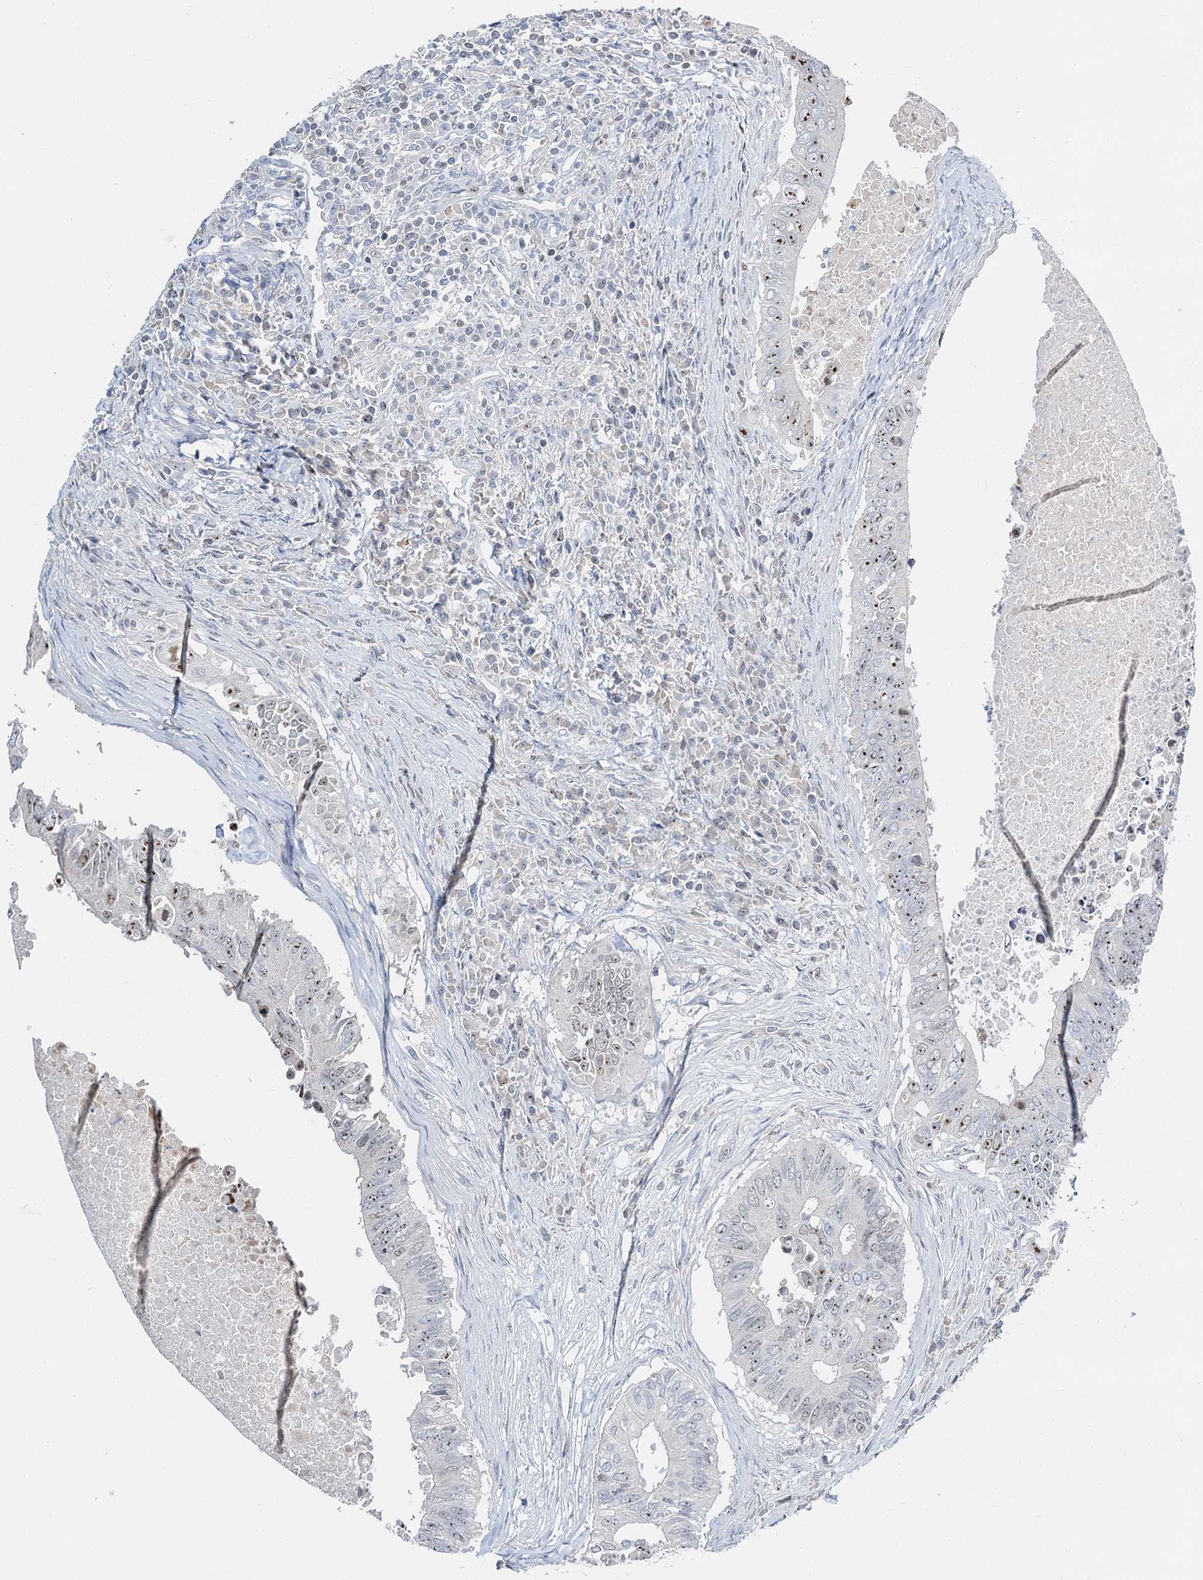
{"staining": {"intensity": "moderate", "quantity": "25%-75%", "location": "nuclear"}, "tissue": "colorectal cancer", "cell_type": "Tumor cells", "image_type": "cancer", "snomed": [{"axis": "morphology", "description": "Adenocarcinoma, NOS"}, {"axis": "topography", "description": "Colon"}], "caption": "Brown immunohistochemical staining in human adenocarcinoma (colorectal) shows moderate nuclear expression in approximately 25%-75% of tumor cells.", "gene": "NOP2", "patient": {"sex": "male", "age": 71}}